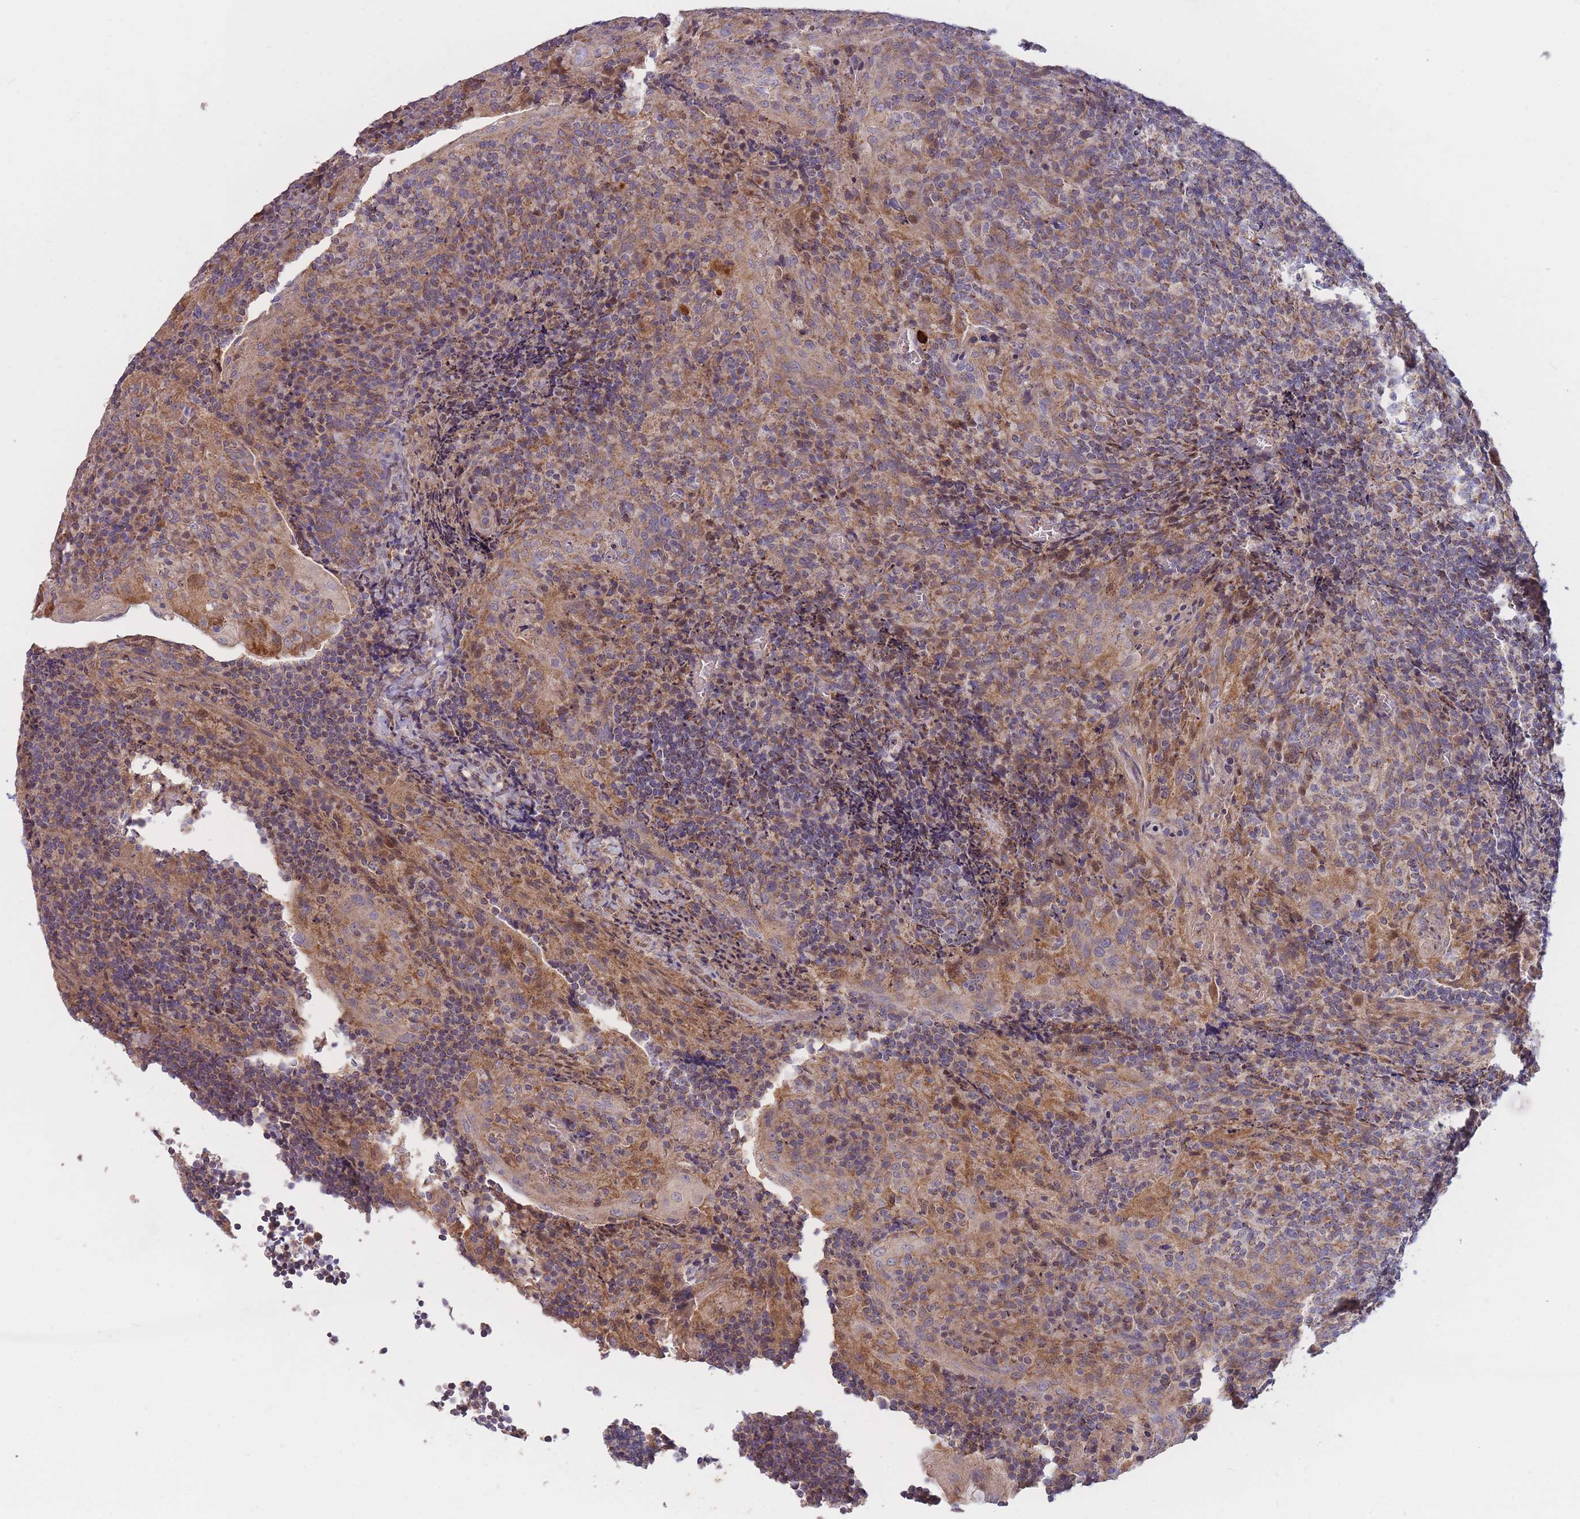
{"staining": {"intensity": "moderate", "quantity": ">75%", "location": "cytoplasmic/membranous"}, "tissue": "tonsil", "cell_type": "Germinal center cells", "image_type": "normal", "snomed": [{"axis": "morphology", "description": "Normal tissue, NOS"}, {"axis": "topography", "description": "Tonsil"}], "caption": "Immunohistochemical staining of unremarkable human tonsil exhibits moderate cytoplasmic/membranous protein positivity in approximately >75% of germinal center cells. (DAB (3,3'-diaminobenzidine) = brown stain, brightfield microscopy at high magnification).", "gene": "PTPMT1", "patient": {"sex": "male", "age": 17}}